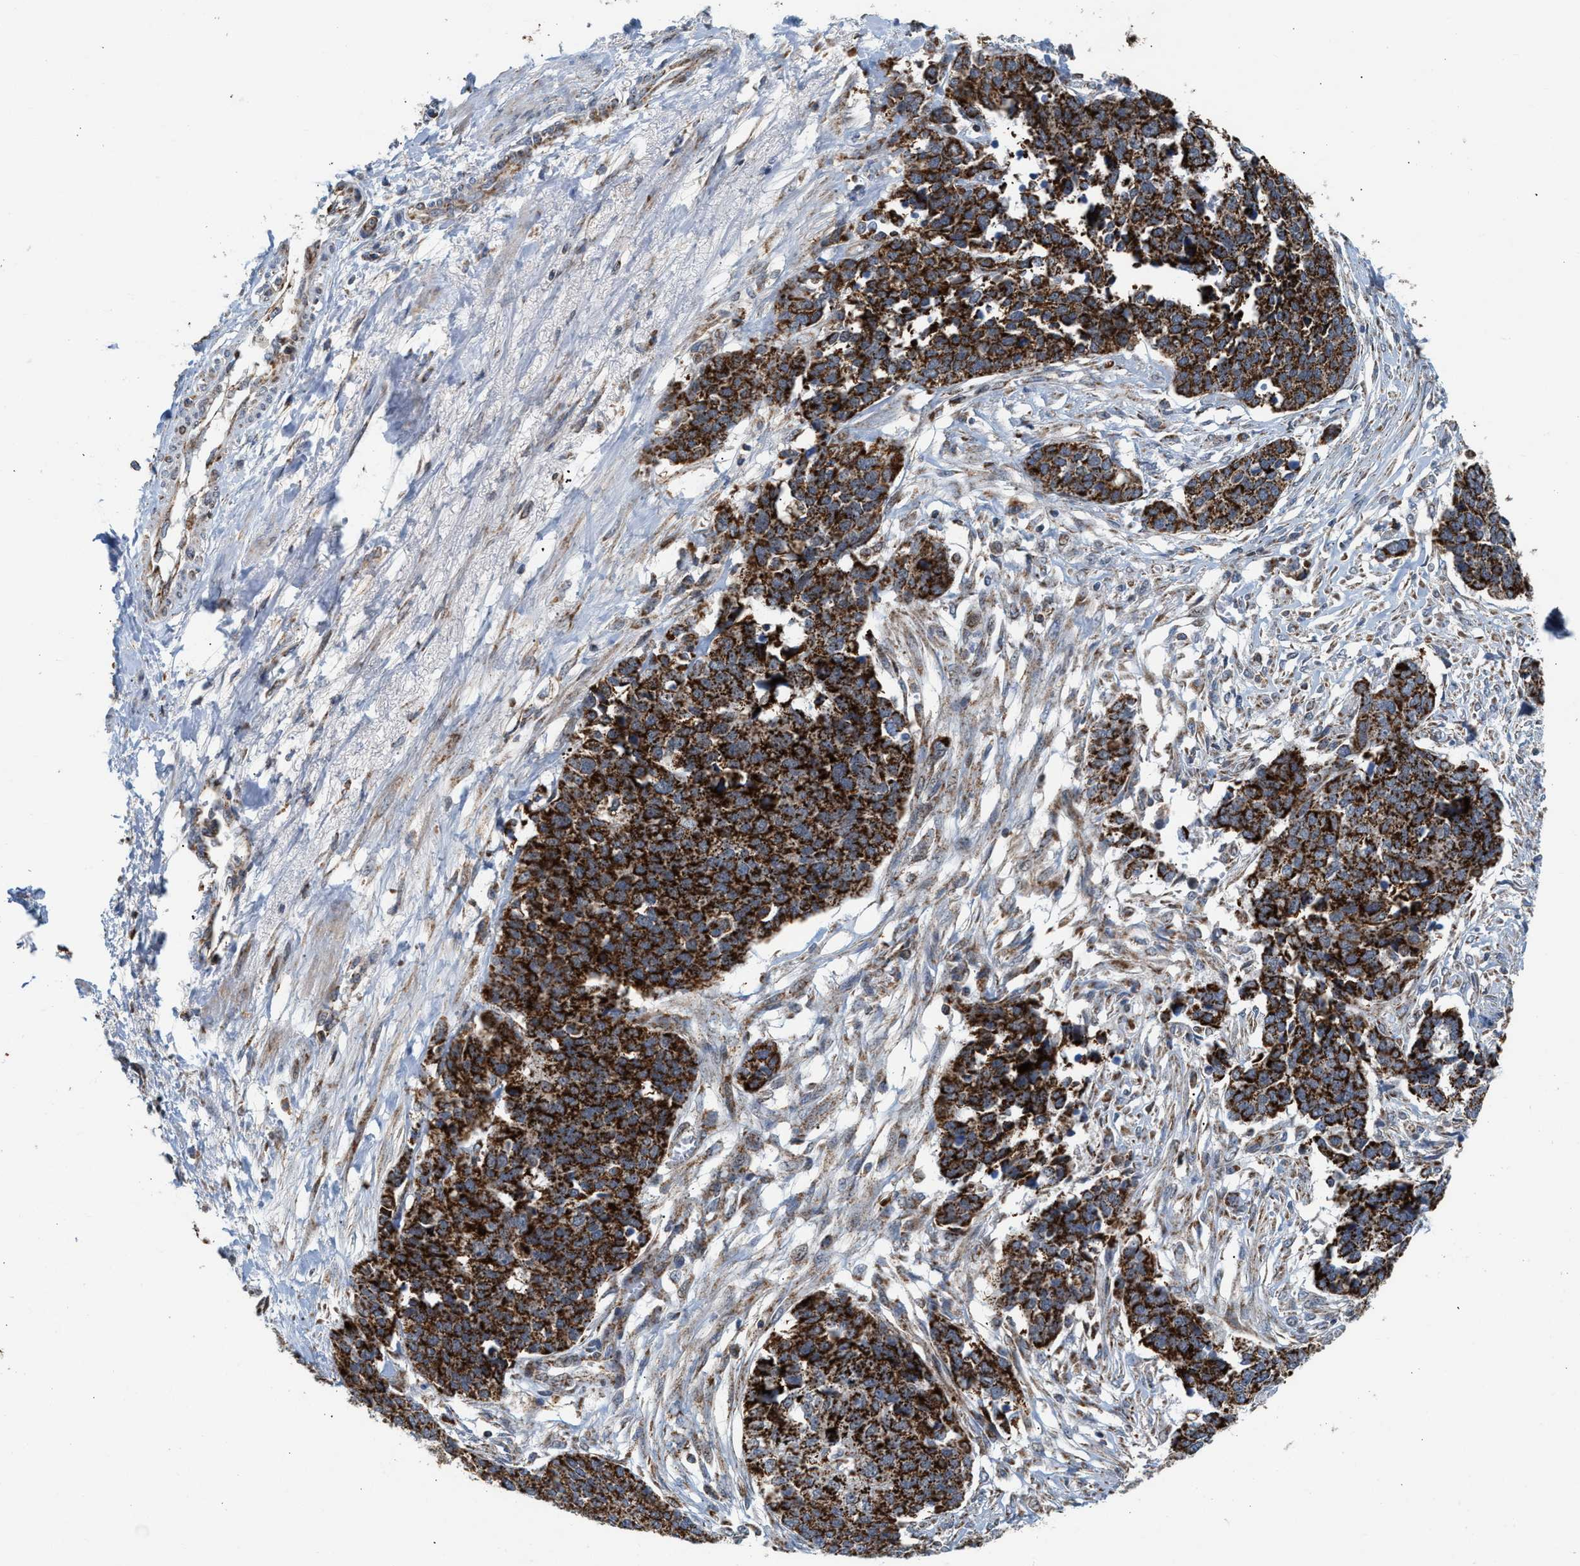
{"staining": {"intensity": "strong", "quantity": ">75%", "location": "cytoplasmic/membranous"}, "tissue": "ovarian cancer", "cell_type": "Tumor cells", "image_type": "cancer", "snomed": [{"axis": "morphology", "description": "Cystadenocarcinoma, serous, NOS"}, {"axis": "topography", "description": "Ovary"}], "caption": "Immunohistochemical staining of serous cystadenocarcinoma (ovarian) shows high levels of strong cytoplasmic/membranous protein expression in approximately >75% of tumor cells.", "gene": "PMPCA", "patient": {"sex": "female", "age": 44}}